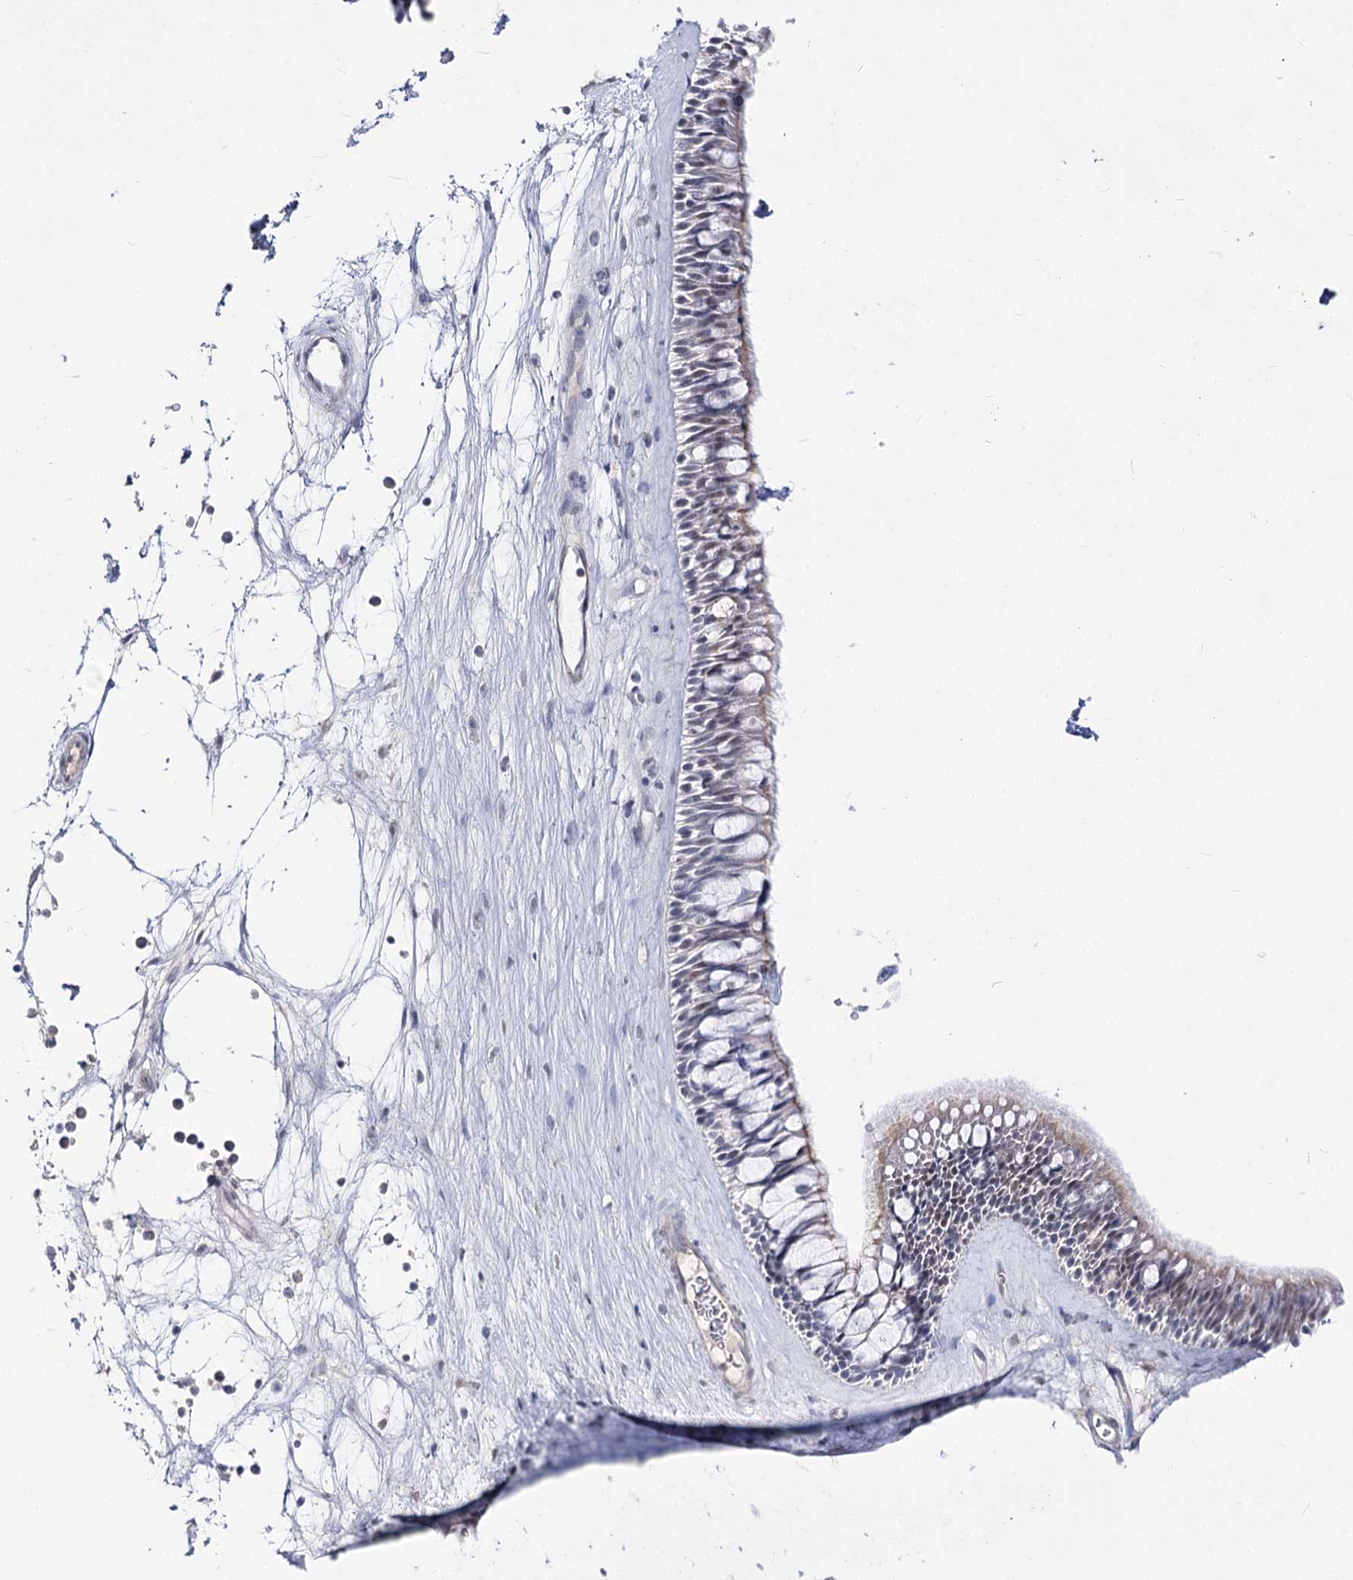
{"staining": {"intensity": "negative", "quantity": "none", "location": "none"}, "tissue": "nasopharynx", "cell_type": "Respiratory epithelial cells", "image_type": "normal", "snomed": [{"axis": "morphology", "description": "Normal tissue, NOS"}, {"axis": "topography", "description": "Nasopharynx"}], "caption": "An immunohistochemistry histopathology image of unremarkable nasopharynx is shown. There is no staining in respiratory epithelial cells of nasopharynx.", "gene": "ATP10B", "patient": {"sex": "male", "age": 64}}